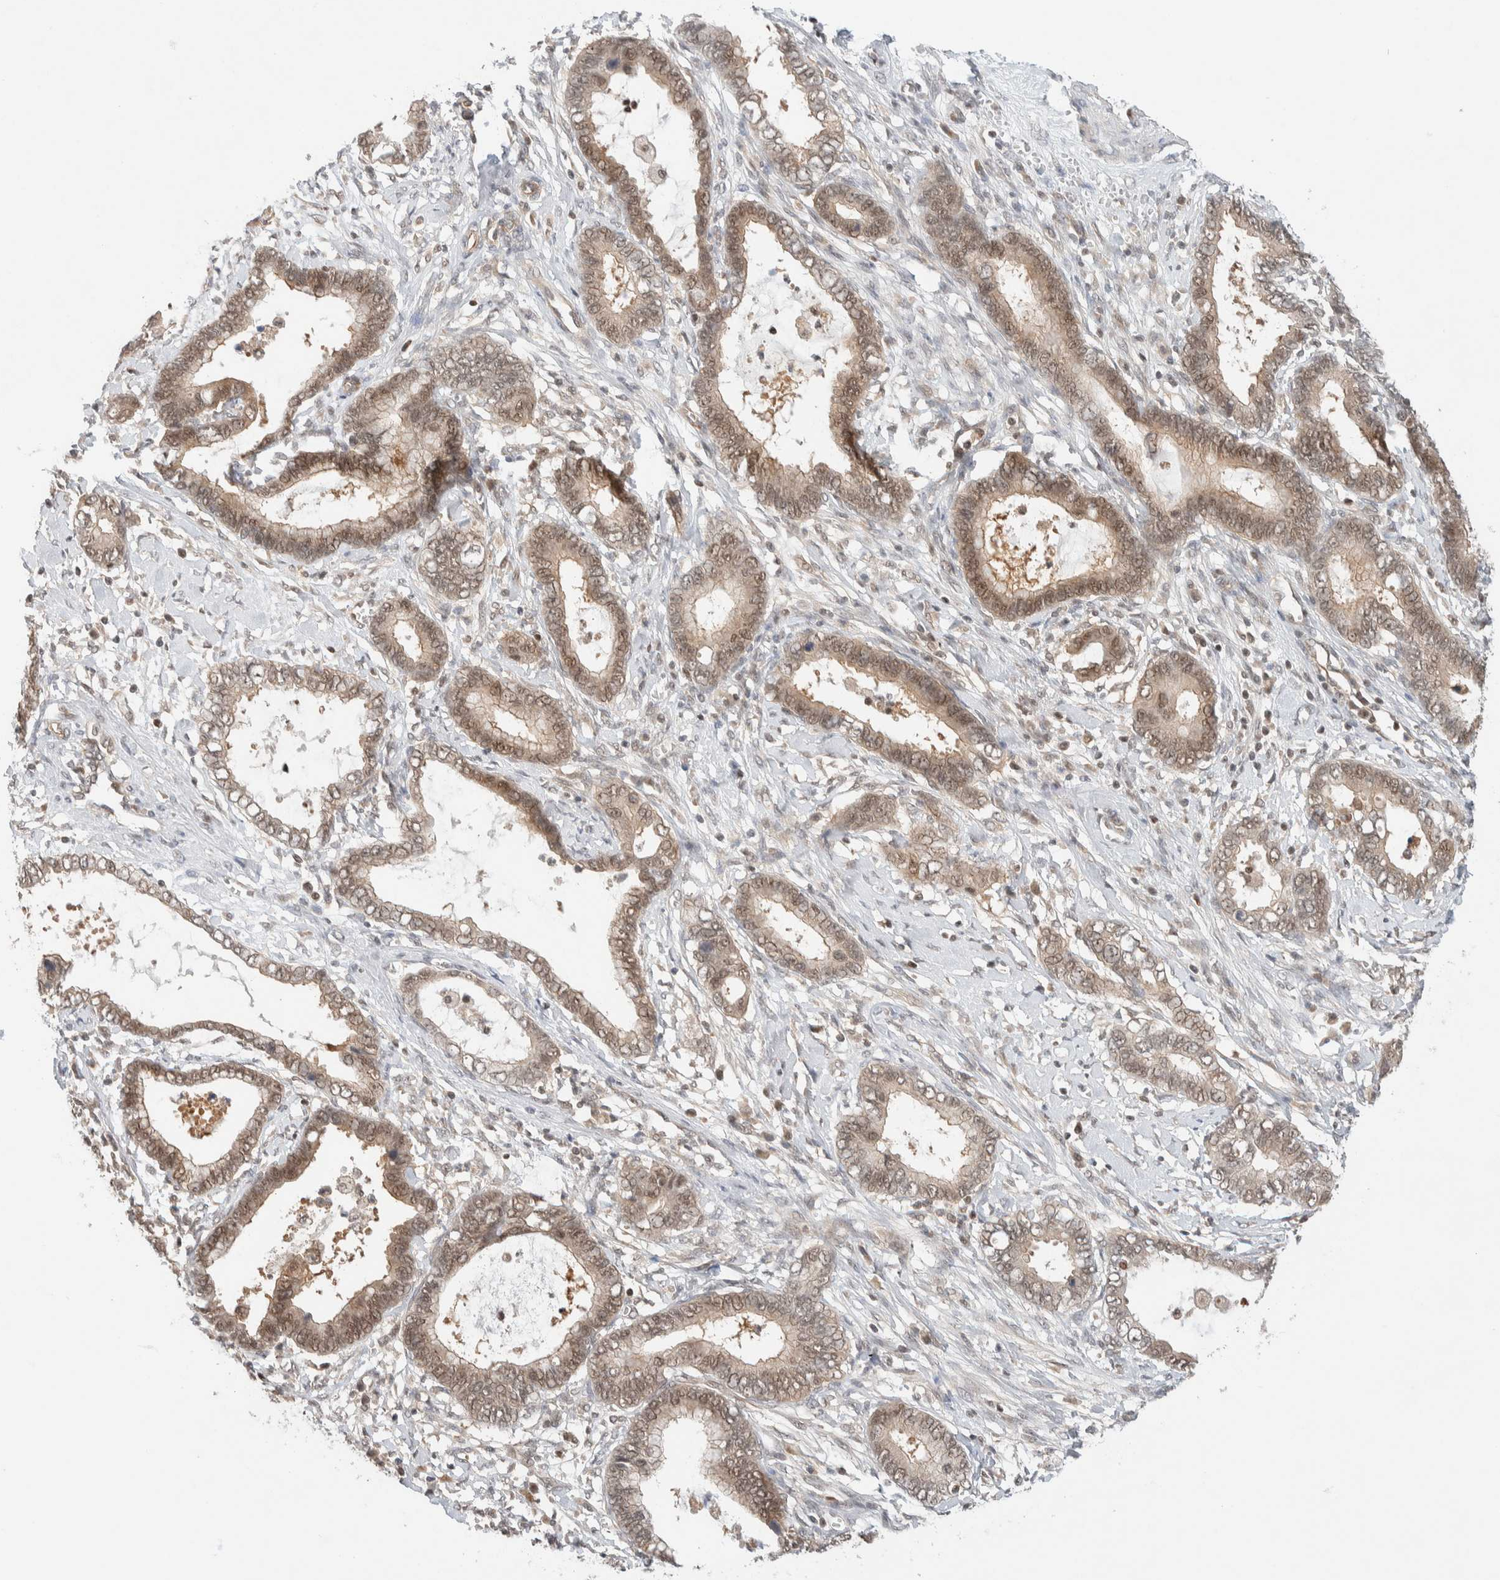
{"staining": {"intensity": "weak", "quantity": ">75%", "location": "cytoplasmic/membranous,nuclear"}, "tissue": "cervical cancer", "cell_type": "Tumor cells", "image_type": "cancer", "snomed": [{"axis": "morphology", "description": "Adenocarcinoma, NOS"}, {"axis": "topography", "description": "Cervix"}], "caption": "An immunohistochemistry histopathology image of neoplastic tissue is shown. Protein staining in brown shows weak cytoplasmic/membranous and nuclear positivity in cervical cancer within tumor cells.", "gene": "C8orf76", "patient": {"sex": "female", "age": 44}}